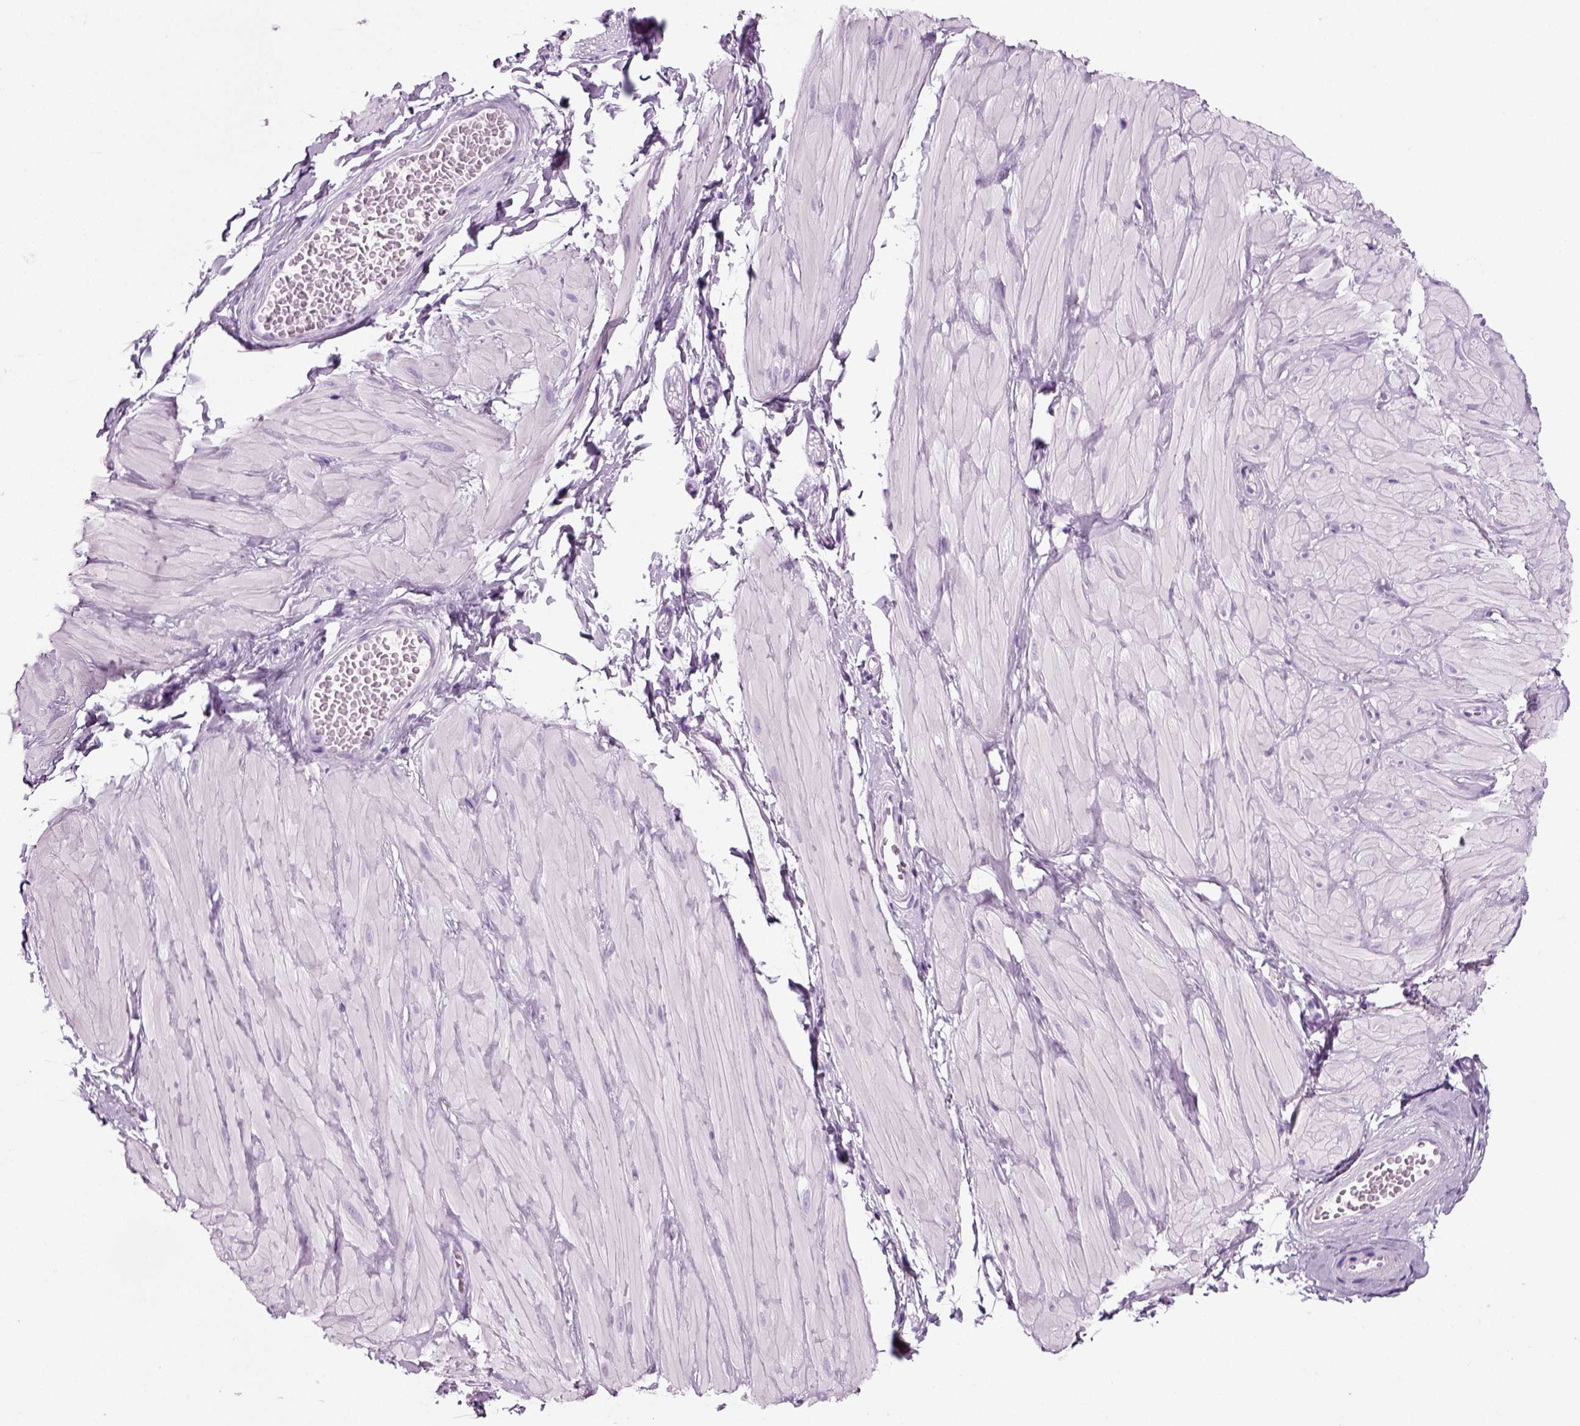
{"staining": {"intensity": "negative", "quantity": "none", "location": "none"}, "tissue": "adipose tissue", "cell_type": "Adipocytes", "image_type": "normal", "snomed": [{"axis": "morphology", "description": "Normal tissue, NOS"}, {"axis": "topography", "description": "Smooth muscle"}, {"axis": "topography", "description": "Peripheral nerve tissue"}], "caption": "Adipocytes are negative for protein expression in unremarkable human adipose tissue. Brightfield microscopy of immunohistochemistry (IHC) stained with DAB (brown) and hematoxylin (blue), captured at high magnification.", "gene": "CD109", "patient": {"sex": "male", "age": 22}}